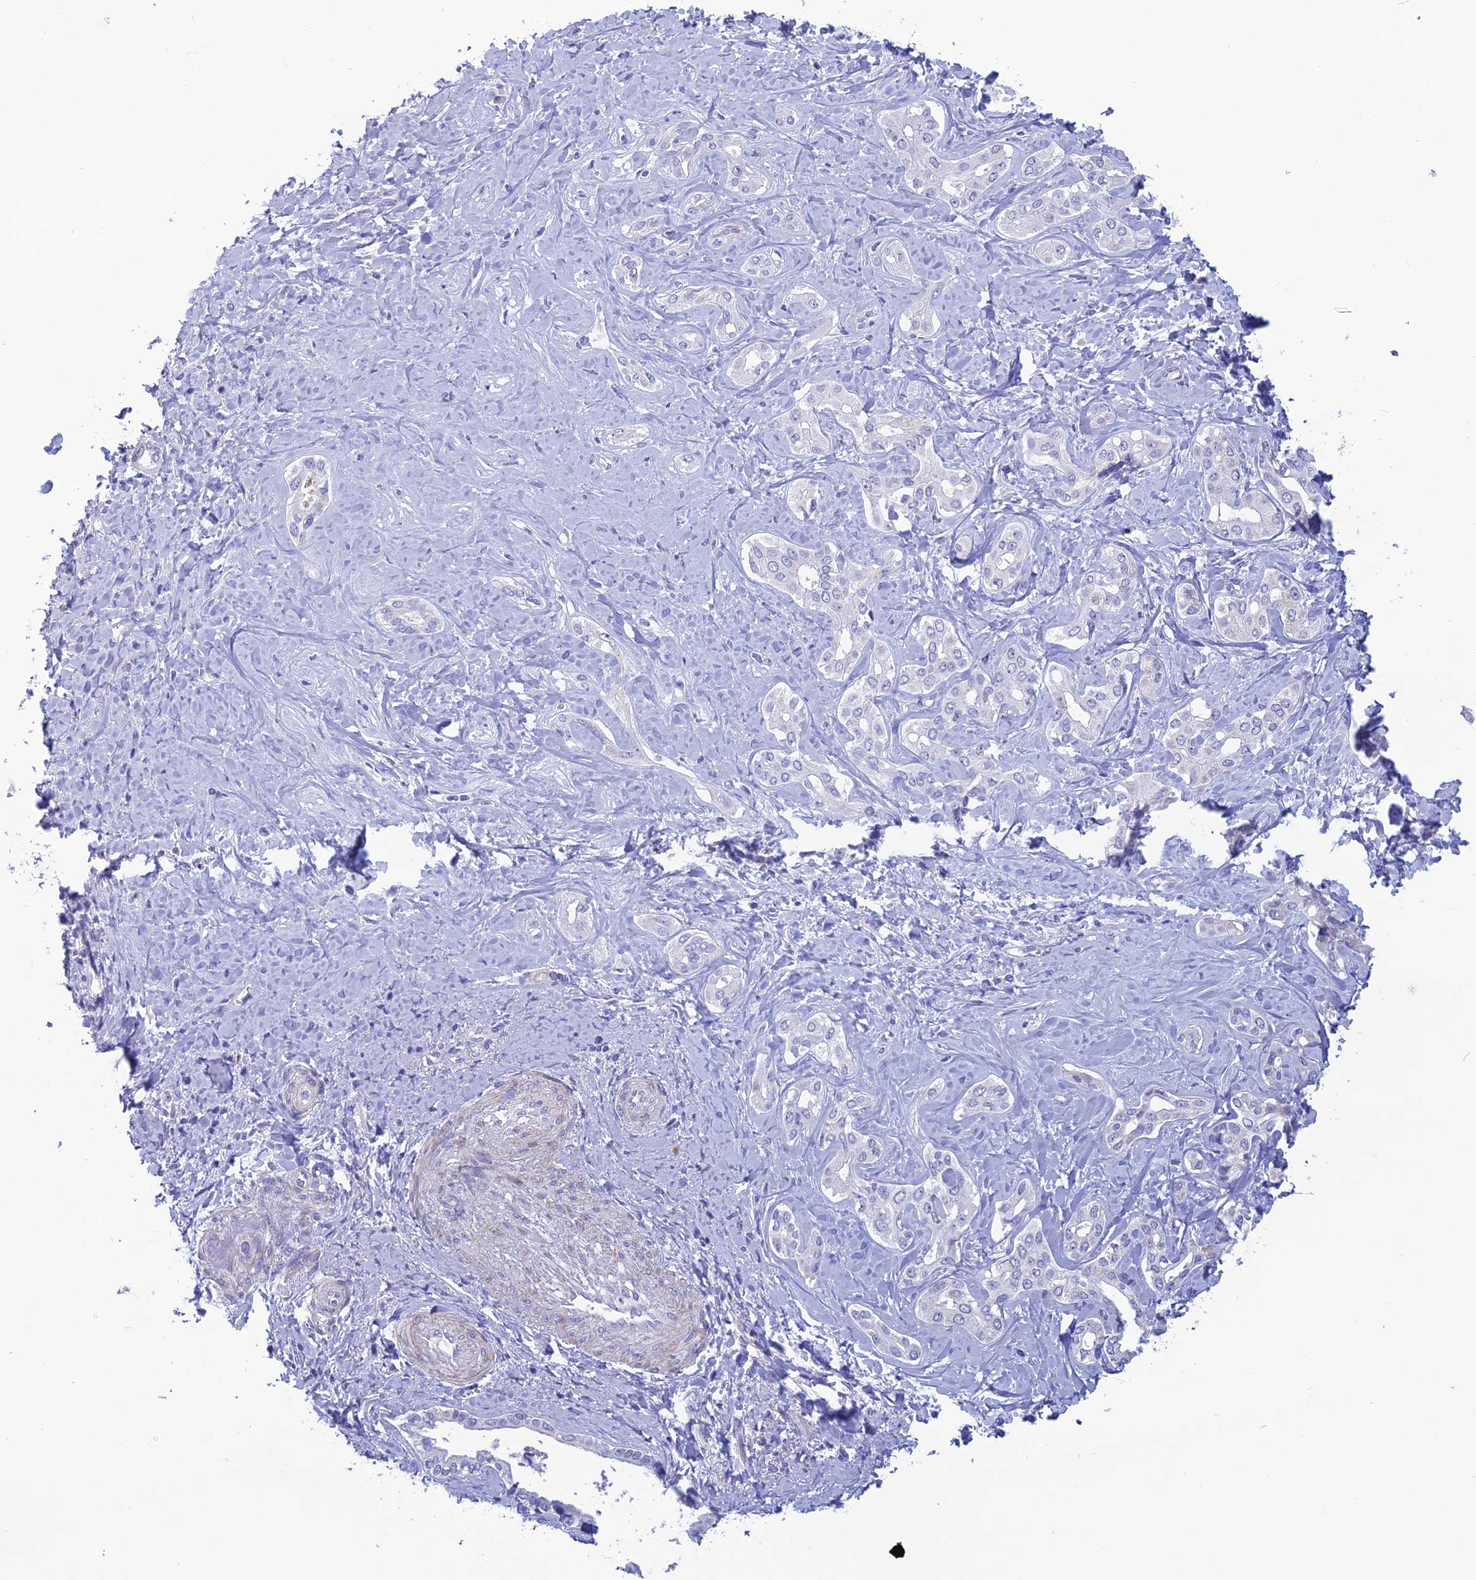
{"staining": {"intensity": "negative", "quantity": "none", "location": "none"}, "tissue": "liver cancer", "cell_type": "Tumor cells", "image_type": "cancer", "snomed": [{"axis": "morphology", "description": "Cholangiocarcinoma"}, {"axis": "topography", "description": "Liver"}], "caption": "DAB (3,3'-diaminobenzidine) immunohistochemical staining of human cholangiocarcinoma (liver) demonstrates no significant expression in tumor cells.", "gene": "POMGNT1", "patient": {"sex": "female", "age": 77}}